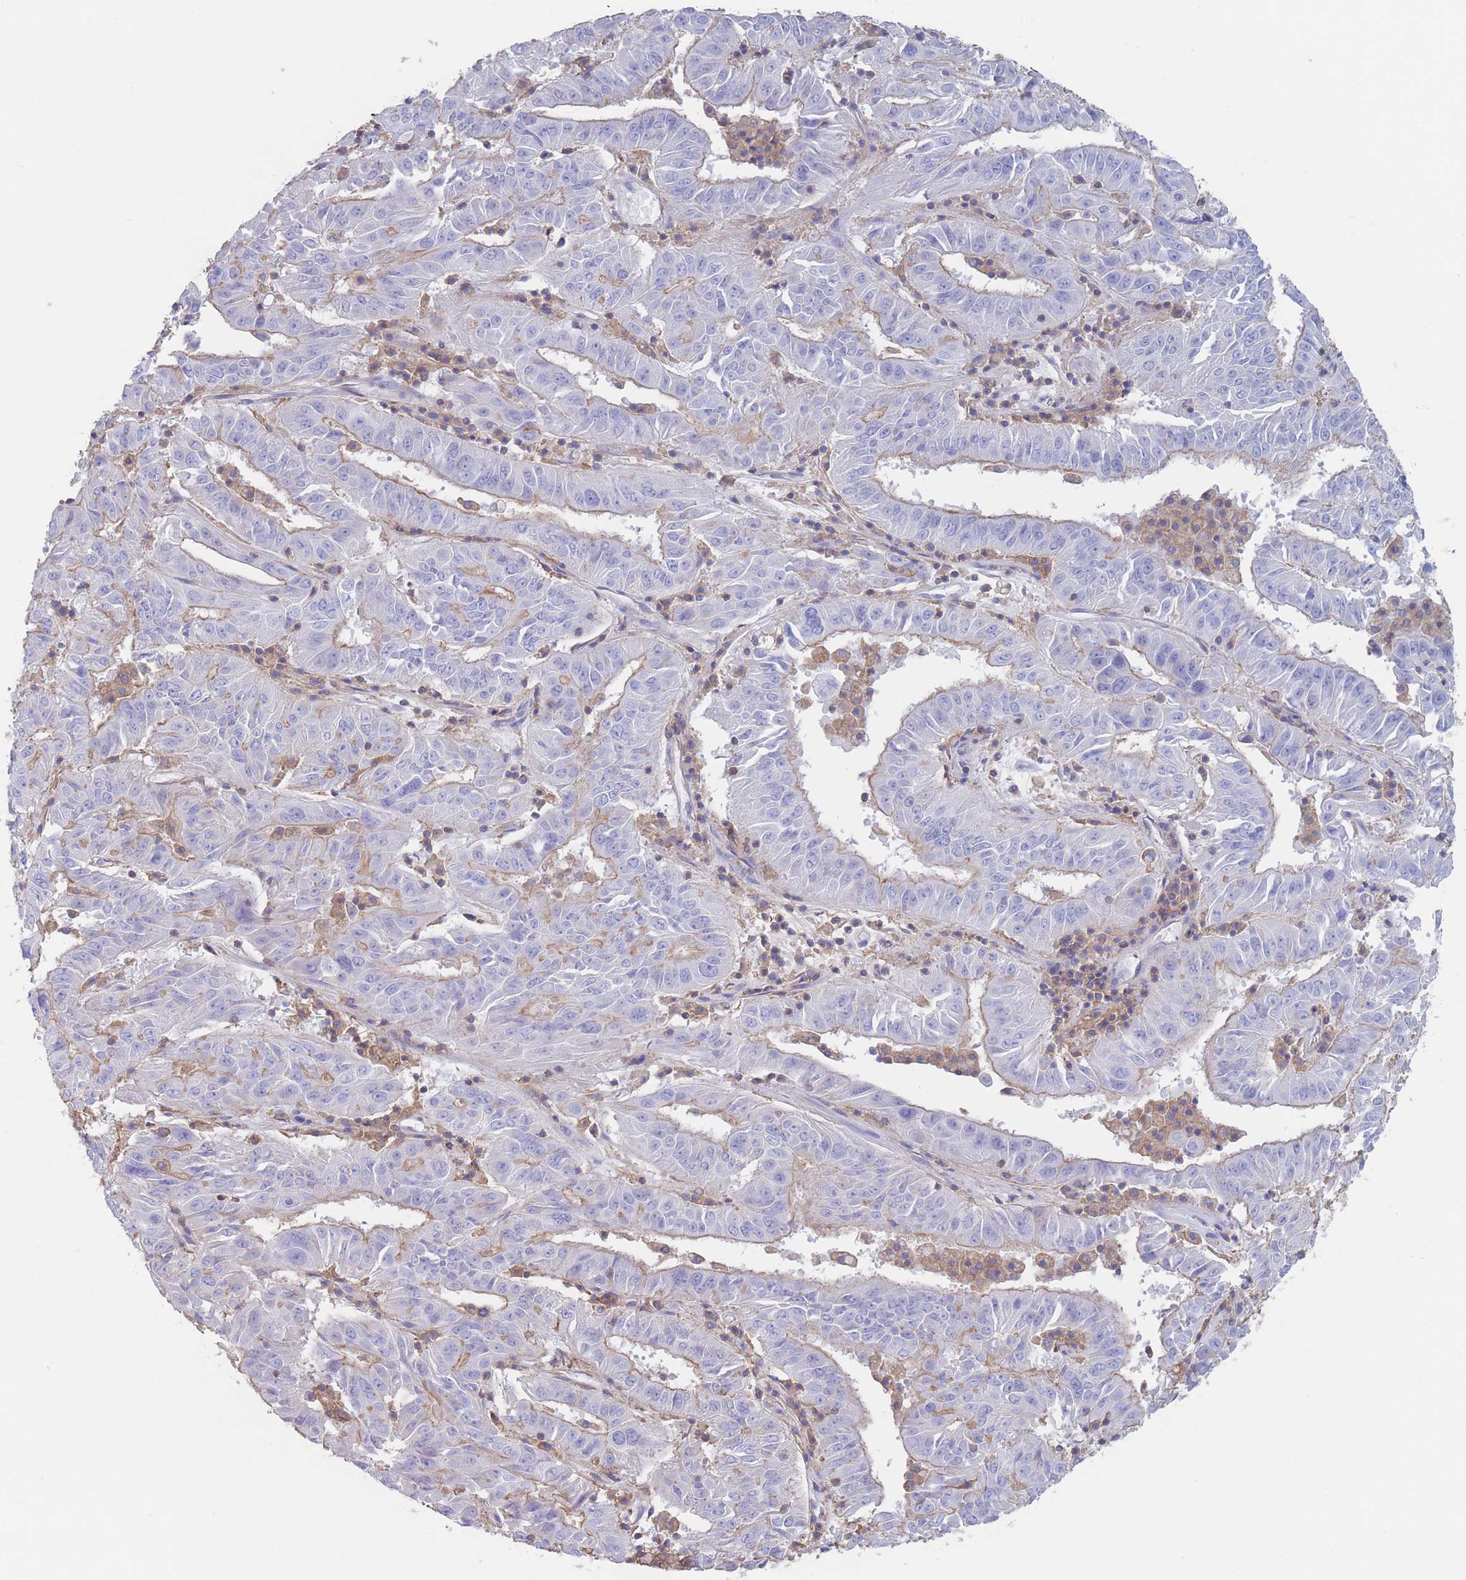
{"staining": {"intensity": "weak", "quantity": "<25%", "location": "cytoplasmic/membranous"}, "tissue": "pancreatic cancer", "cell_type": "Tumor cells", "image_type": "cancer", "snomed": [{"axis": "morphology", "description": "Adenocarcinoma, NOS"}, {"axis": "topography", "description": "Pancreas"}], "caption": "Tumor cells are negative for protein expression in human pancreatic cancer.", "gene": "ADH1A", "patient": {"sex": "male", "age": 63}}